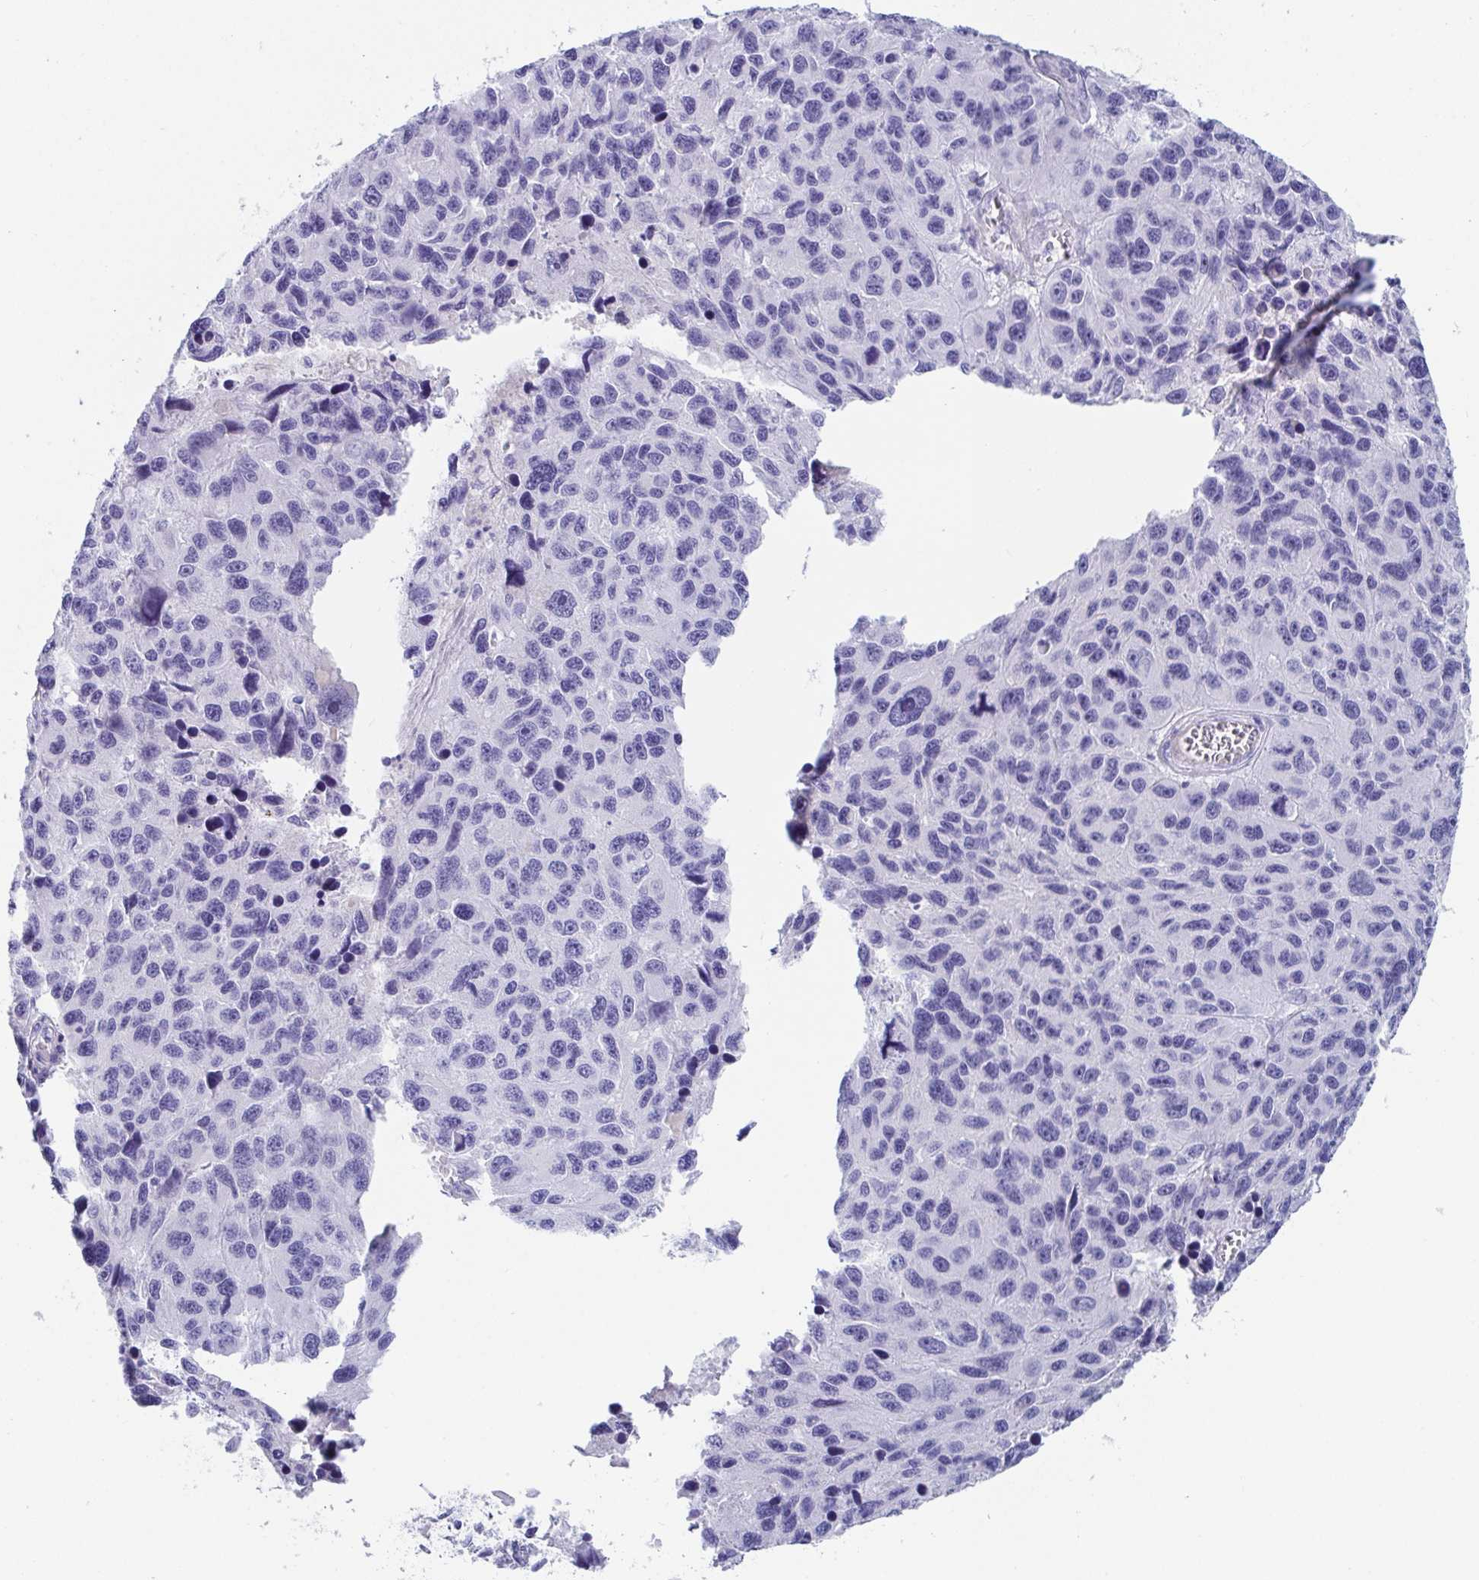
{"staining": {"intensity": "negative", "quantity": "none", "location": "none"}, "tissue": "melanoma", "cell_type": "Tumor cells", "image_type": "cancer", "snomed": [{"axis": "morphology", "description": "Malignant melanoma, NOS"}, {"axis": "topography", "description": "Skin"}], "caption": "Immunohistochemistry (IHC) image of neoplastic tissue: human malignant melanoma stained with DAB (3,3'-diaminobenzidine) exhibits no significant protein staining in tumor cells. Nuclei are stained in blue.", "gene": "PLA2G1B", "patient": {"sex": "male", "age": 53}}